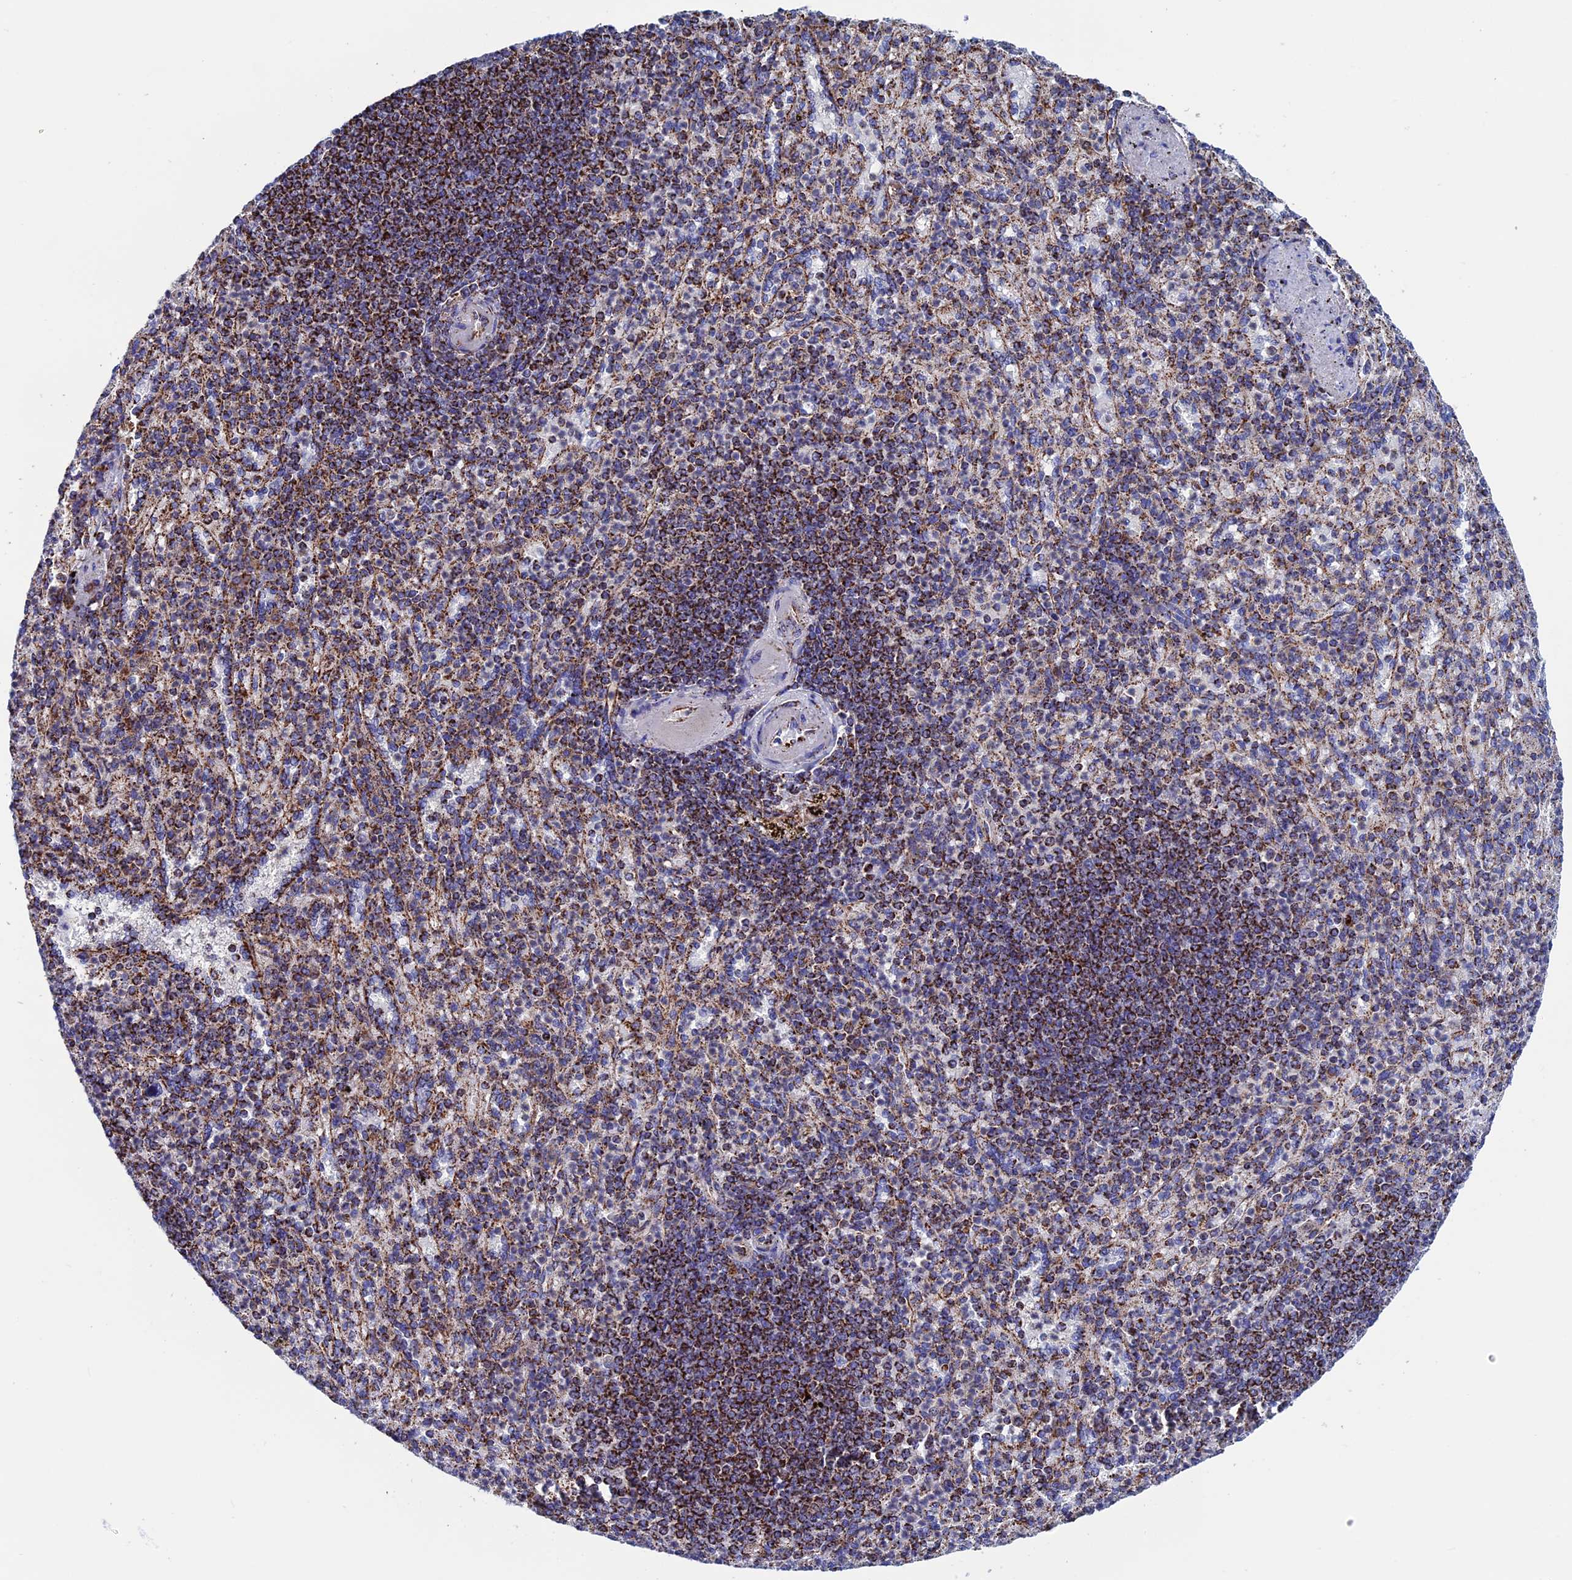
{"staining": {"intensity": "moderate", "quantity": "<25%", "location": "cytoplasmic/membranous"}, "tissue": "spleen", "cell_type": "Cells in red pulp", "image_type": "normal", "snomed": [{"axis": "morphology", "description": "Normal tissue, NOS"}, {"axis": "topography", "description": "Spleen"}], "caption": "Protein expression analysis of unremarkable spleen reveals moderate cytoplasmic/membranous expression in approximately <25% of cells in red pulp. (Brightfield microscopy of DAB IHC at high magnification).", "gene": "WDR83", "patient": {"sex": "female", "age": 74}}